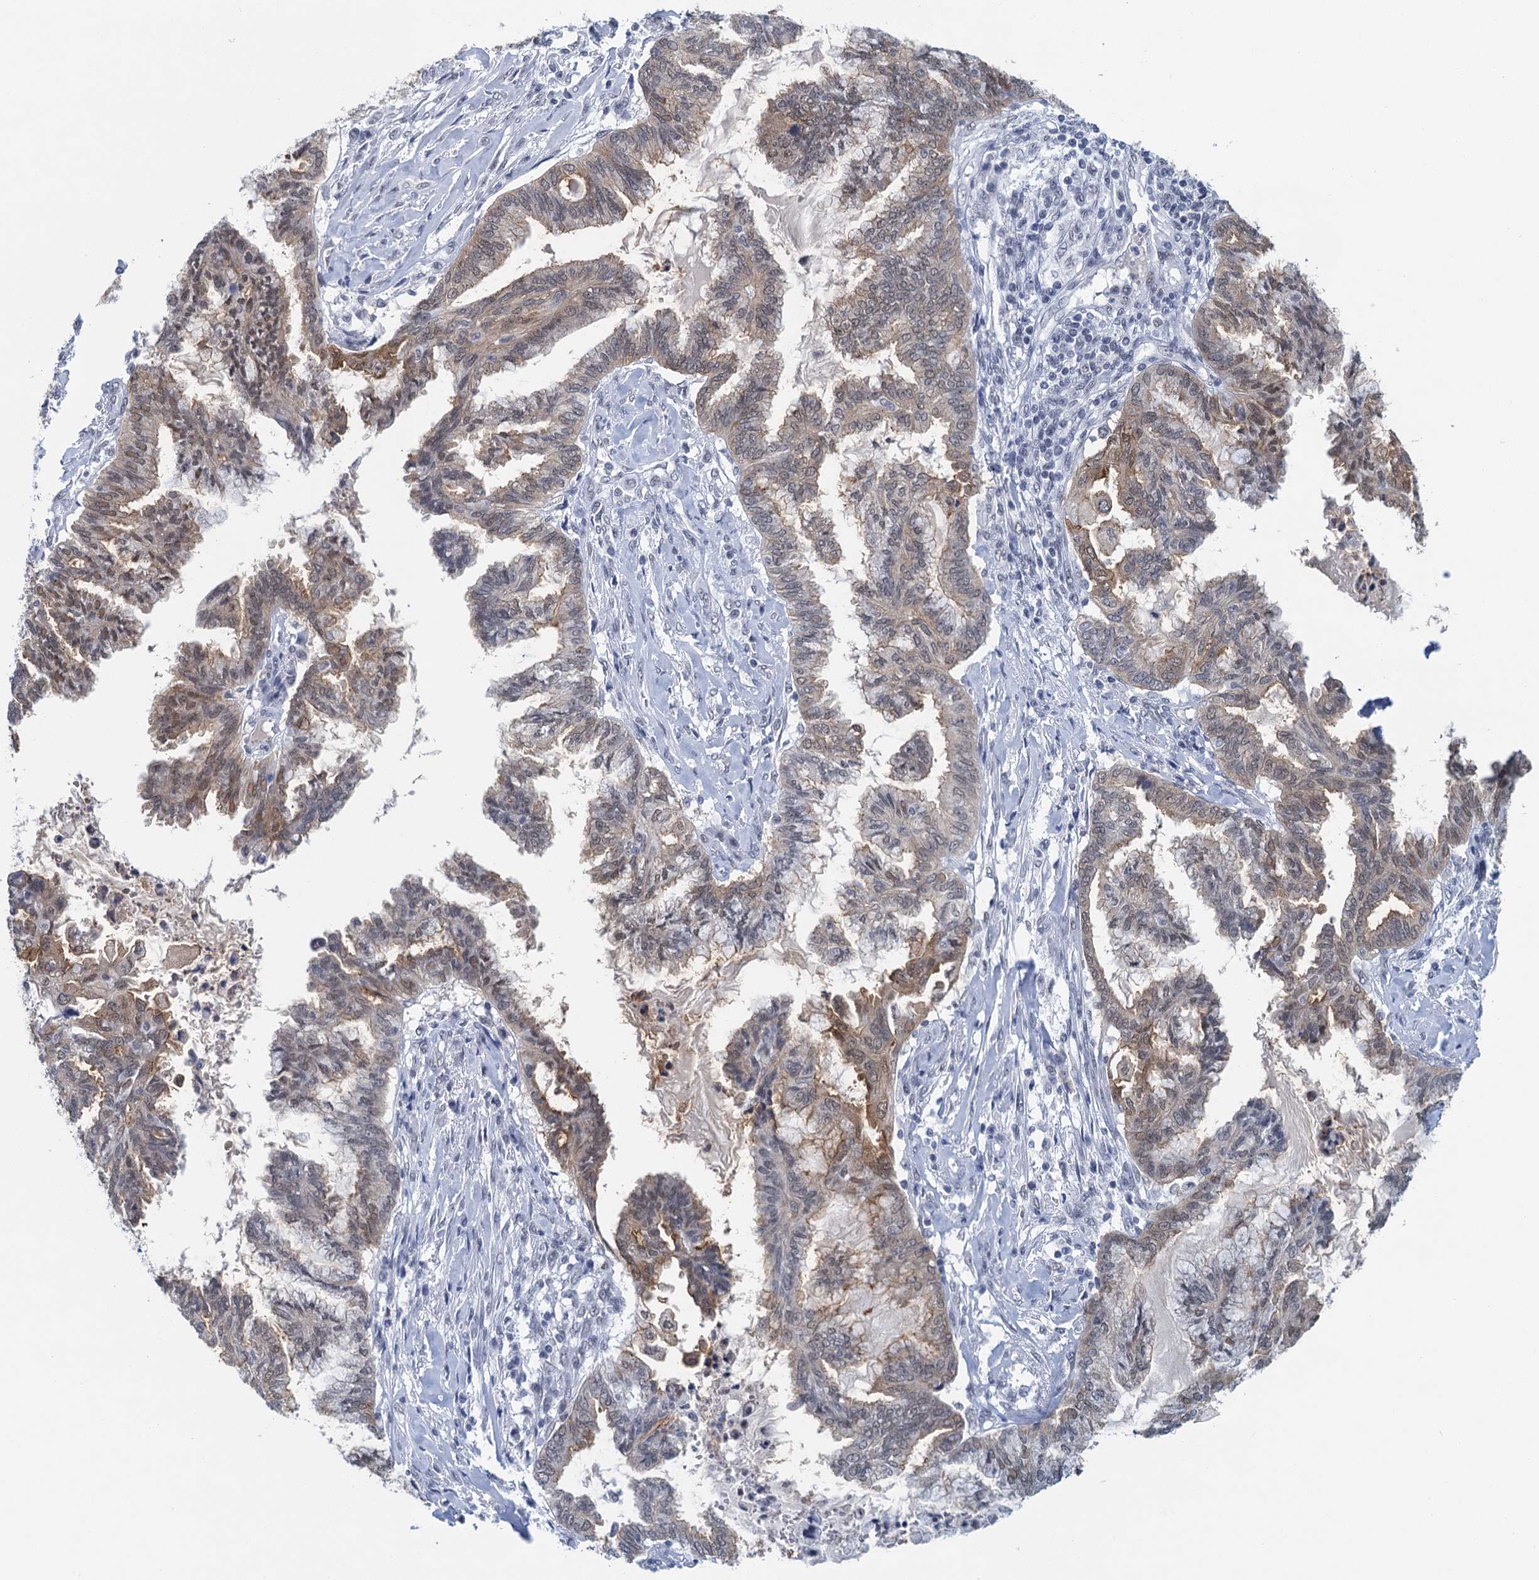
{"staining": {"intensity": "moderate", "quantity": "25%-75%", "location": "cytoplasmic/membranous,nuclear"}, "tissue": "endometrial cancer", "cell_type": "Tumor cells", "image_type": "cancer", "snomed": [{"axis": "morphology", "description": "Adenocarcinoma, NOS"}, {"axis": "topography", "description": "Endometrium"}], "caption": "Endometrial cancer stained for a protein (brown) demonstrates moderate cytoplasmic/membranous and nuclear positive positivity in approximately 25%-75% of tumor cells.", "gene": "EPS8L1", "patient": {"sex": "female", "age": 86}}